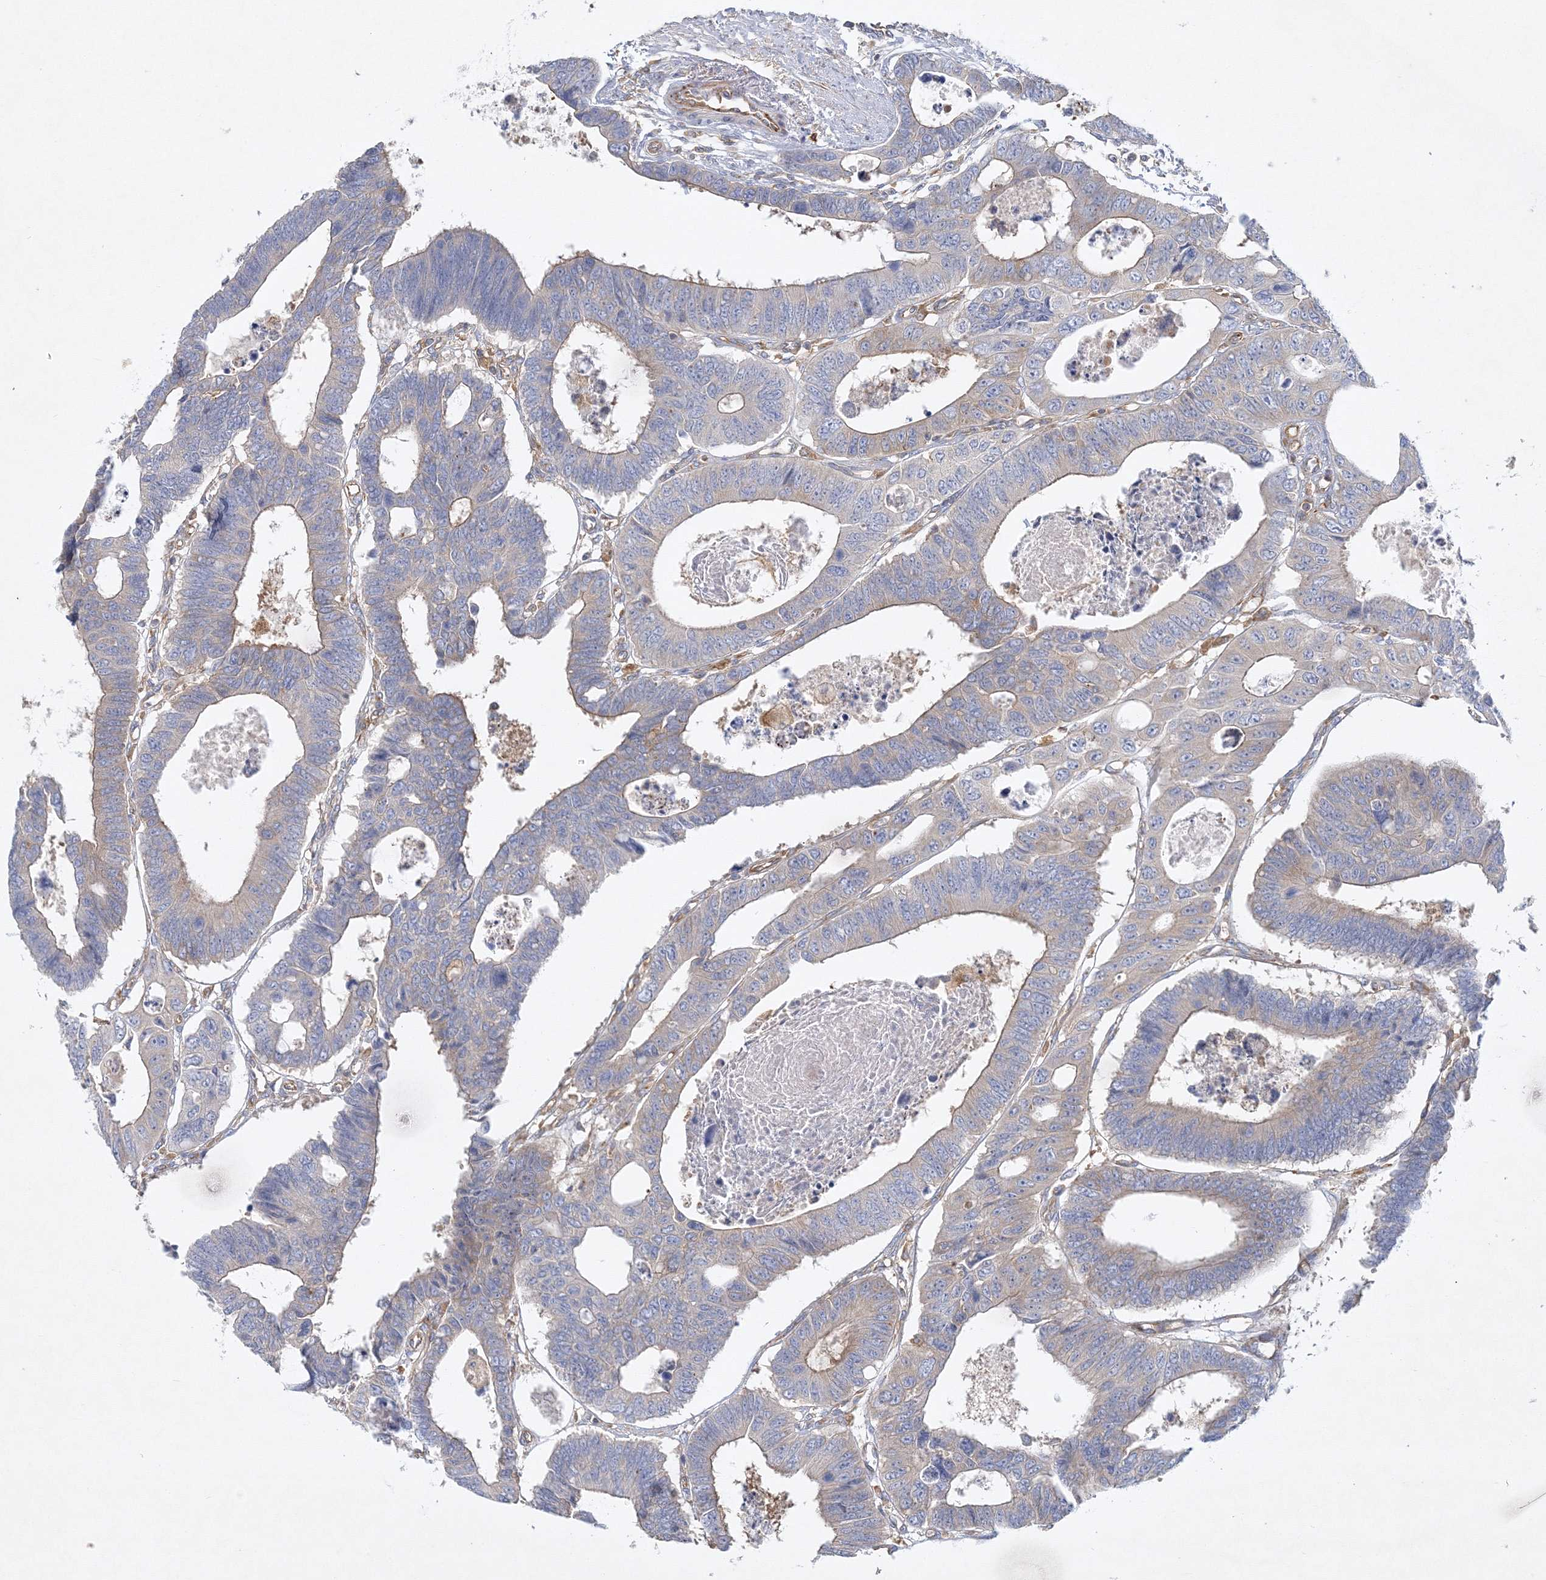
{"staining": {"intensity": "weak", "quantity": "25%-75%", "location": "cytoplasmic/membranous"}, "tissue": "colorectal cancer", "cell_type": "Tumor cells", "image_type": "cancer", "snomed": [{"axis": "morphology", "description": "Adenocarcinoma, NOS"}, {"axis": "topography", "description": "Rectum"}], "caption": "Colorectal adenocarcinoma stained with immunohistochemistry (IHC) shows weak cytoplasmic/membranous staining in about 25%-75% of tumor cells. The staining was performed using DAB (3,3'-diaminobenzidine) to visualize the protein expression in brown, while the nuclei were stained in blue with hematoxylin (Magnification: 20x).", "gene": "WDR37", "patient": {"sex": "male", "age": 84}}